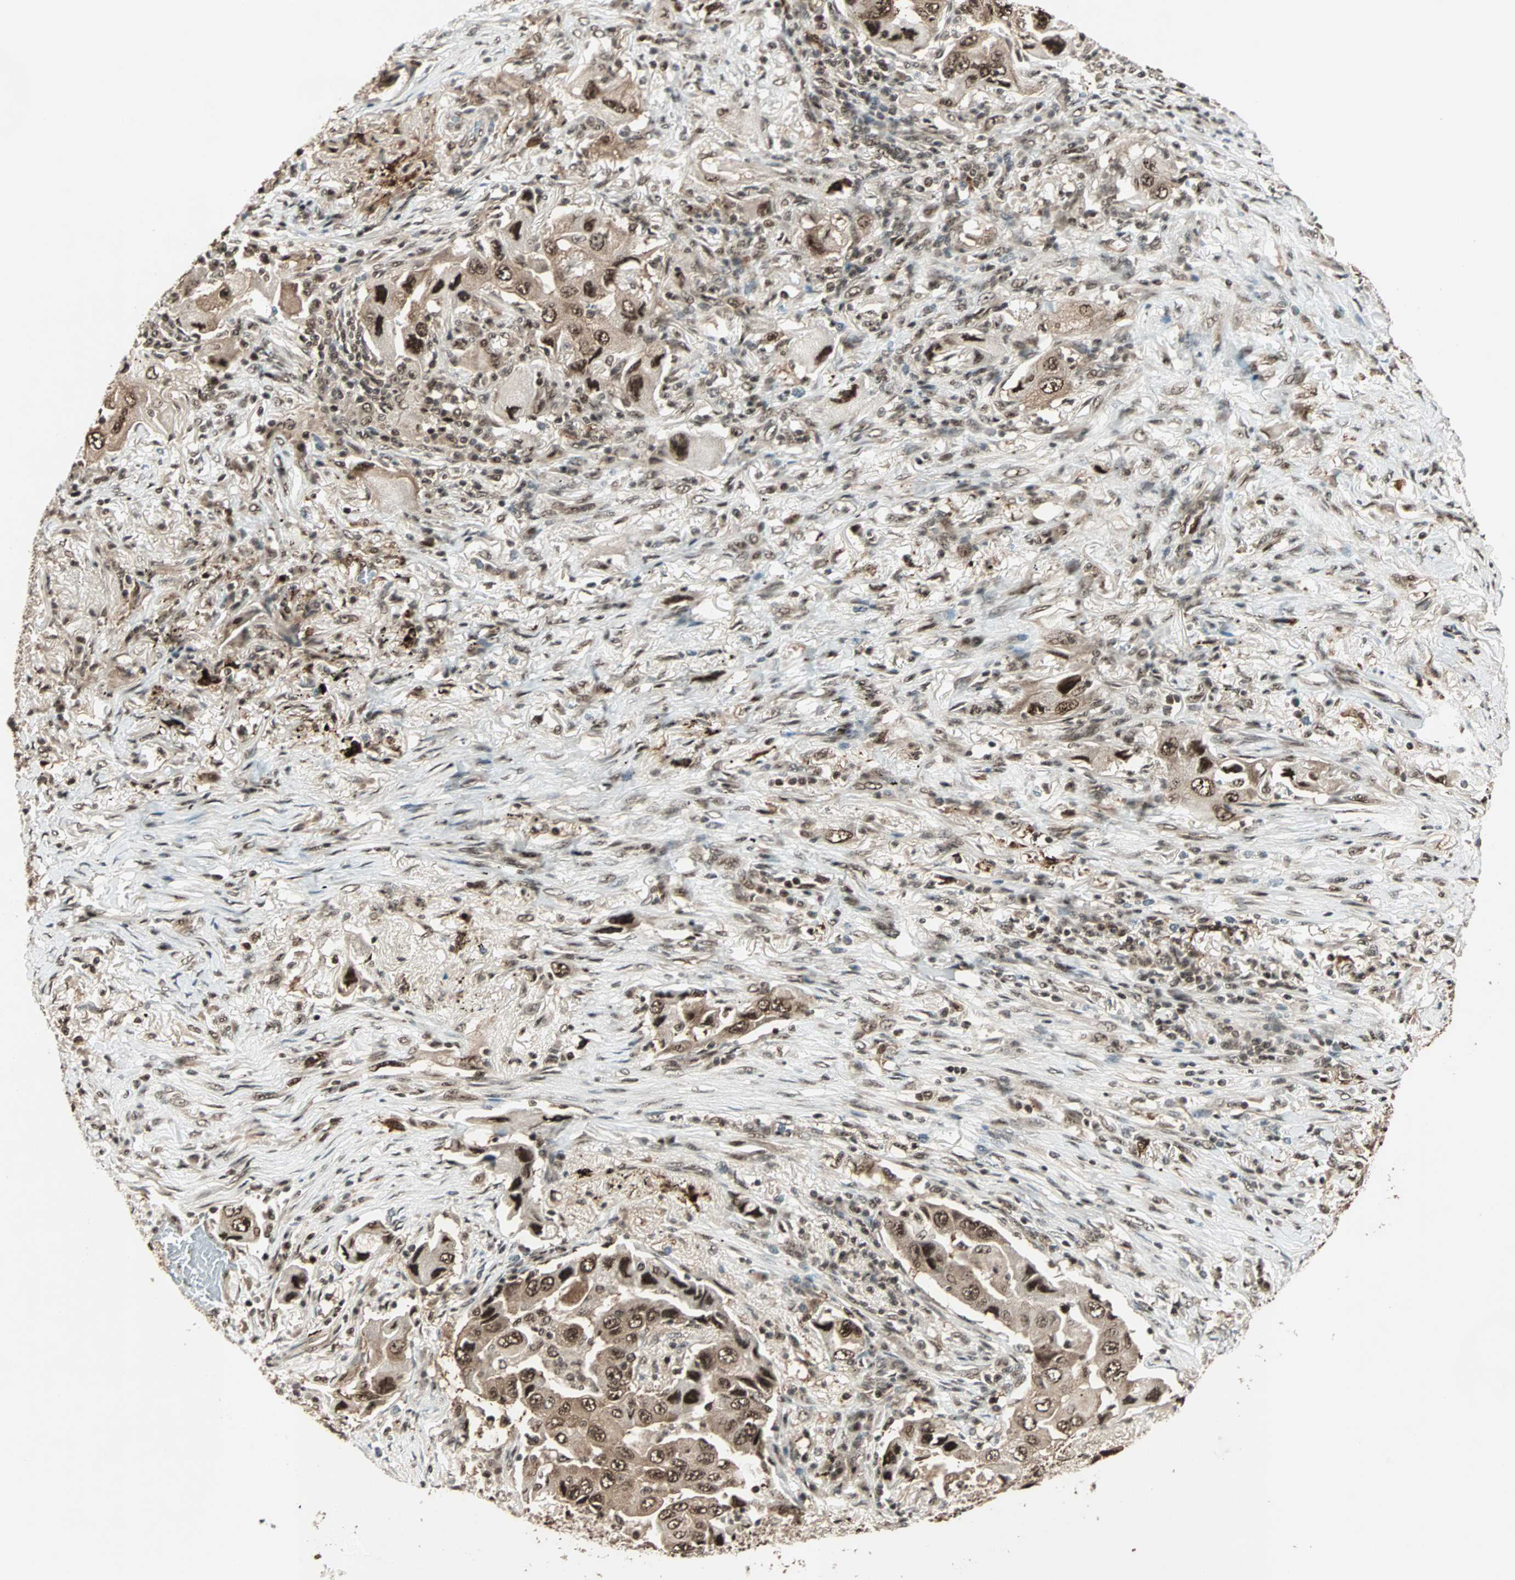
{"staining": {"intensity": "strong", "quantity": ">75%", "location": "cytoplasmic/membranous,nuclear"}, "tissue": "lung cancer", "cell_type": "Tumor cells", "image_type": "cancer", "snomed": [{"axis": "morphology", "description": "Adenocarcinoma, NOS"}, {"axis": "topography", "description": "Lung"}], "caption": "Immunohistochemistry image of neoplastic tissue: lung cancer stained using IHC reveals high levels of strong protein expression localized specifically in the cytoplasmic/membranous and nuclear of tumor cells, appearing as a cytoplasmic/membranous and nuclear brown color.", "gene": "ZNF44", "patient": {"sex": "female", "age": 65}}